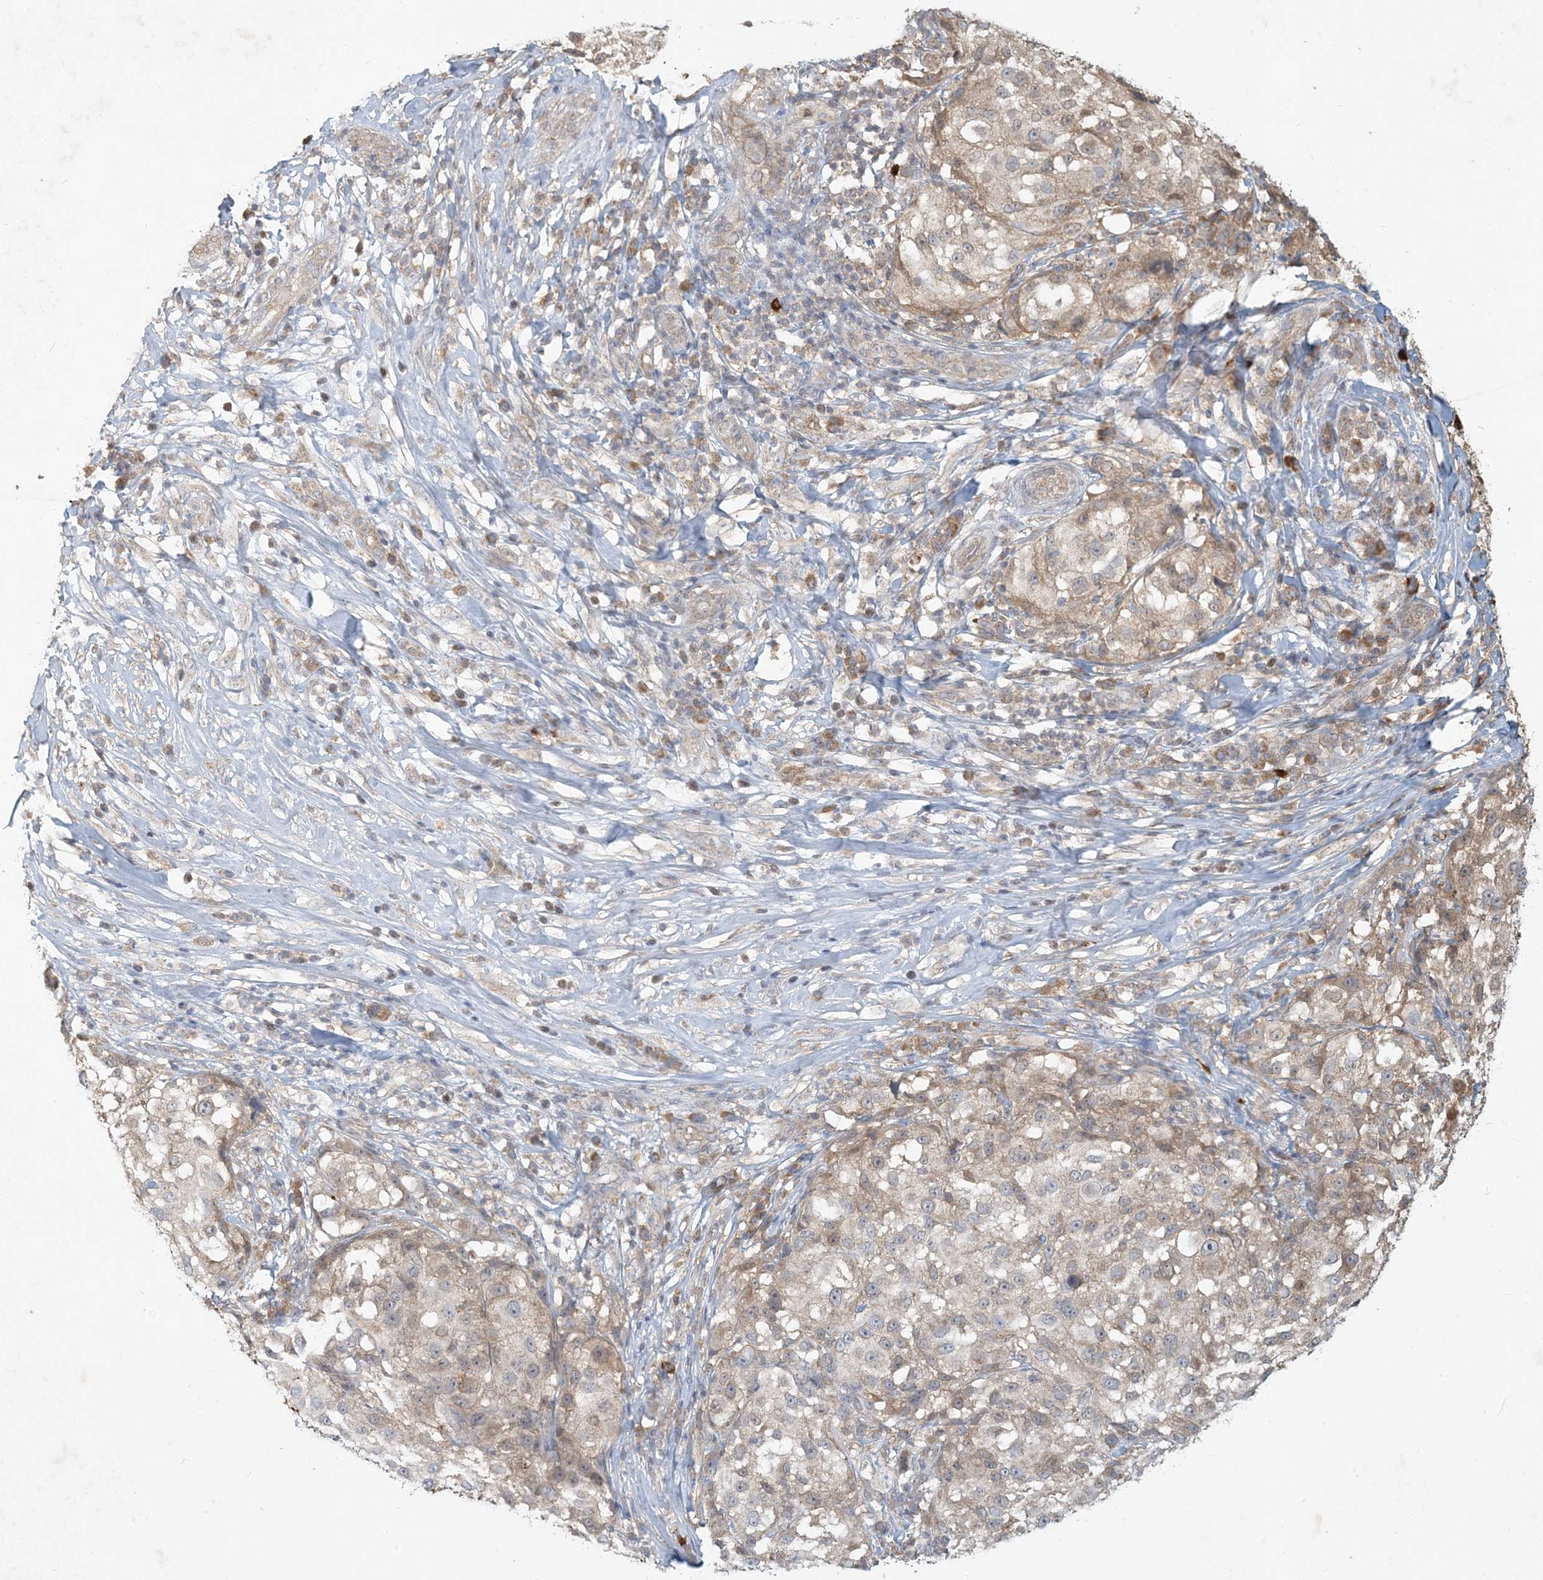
{"staining": {"intensity": "weak", "quantity": "25%-75%", "location": "cytoplasmic/membranous"}, "tissue": "melanoma", "cell_type": "Tumor cells", "image_type": "cancer", "snomed": [{"axis": "morphology", "description": "Necrosis, NOS"}, {"axis": "morphology", "description": "Malignant melanoma, NOS"}, {"axis": "topography", "description": "Skin"}], "caption": "A low amount of weak cytoplasmic/membranous staining is identified in approximately 25%-75% of tumor cells in malignant melanoma tissue.", "gene": "MCOLN1", "patient": {"sex": "female", "age": 87}}